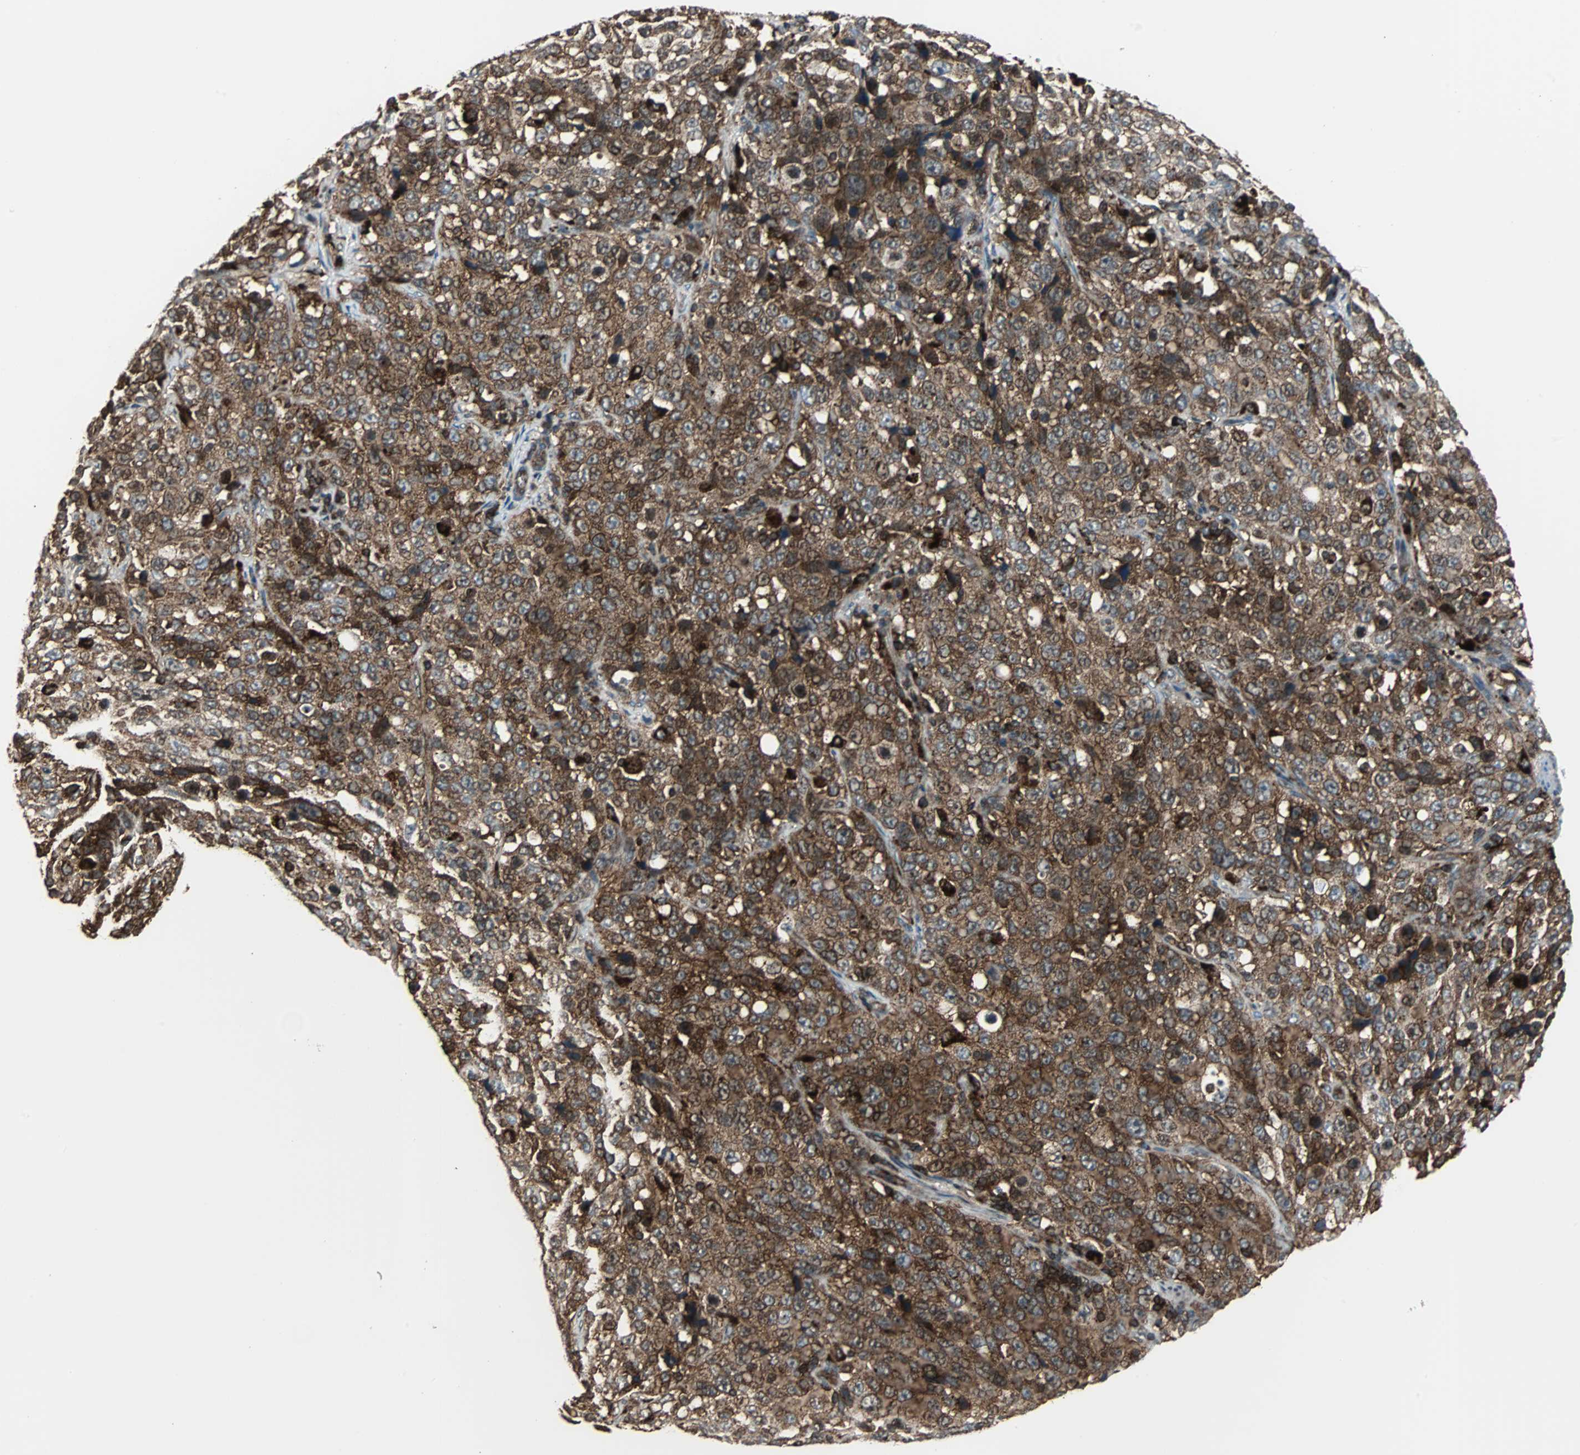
{"staining": {"intensity": "strong", "quantity": ">75%", "location": "cytoplasmic/membranous"}, "tissue": "stomach cancer", "cell_type": "Tumor cells", "image_type": "cancer", "snomed": [{"axis": "morphology", "description": "Normal tissue, NOS"}, {"axis": "morphology", "description": "Adenocarcinoma, NOS"}, {"axis": "topography", "description": "Stomach"}], "caption": "Immunohistochemistry (IHC) of human adenocarcinoma (stomach) exhibits high levels of strong cytoplasmic/membranous staining in approximately >75% of tumor cells.", "gene": "RELA", "patient": {"sex": "male", "age": 48}}